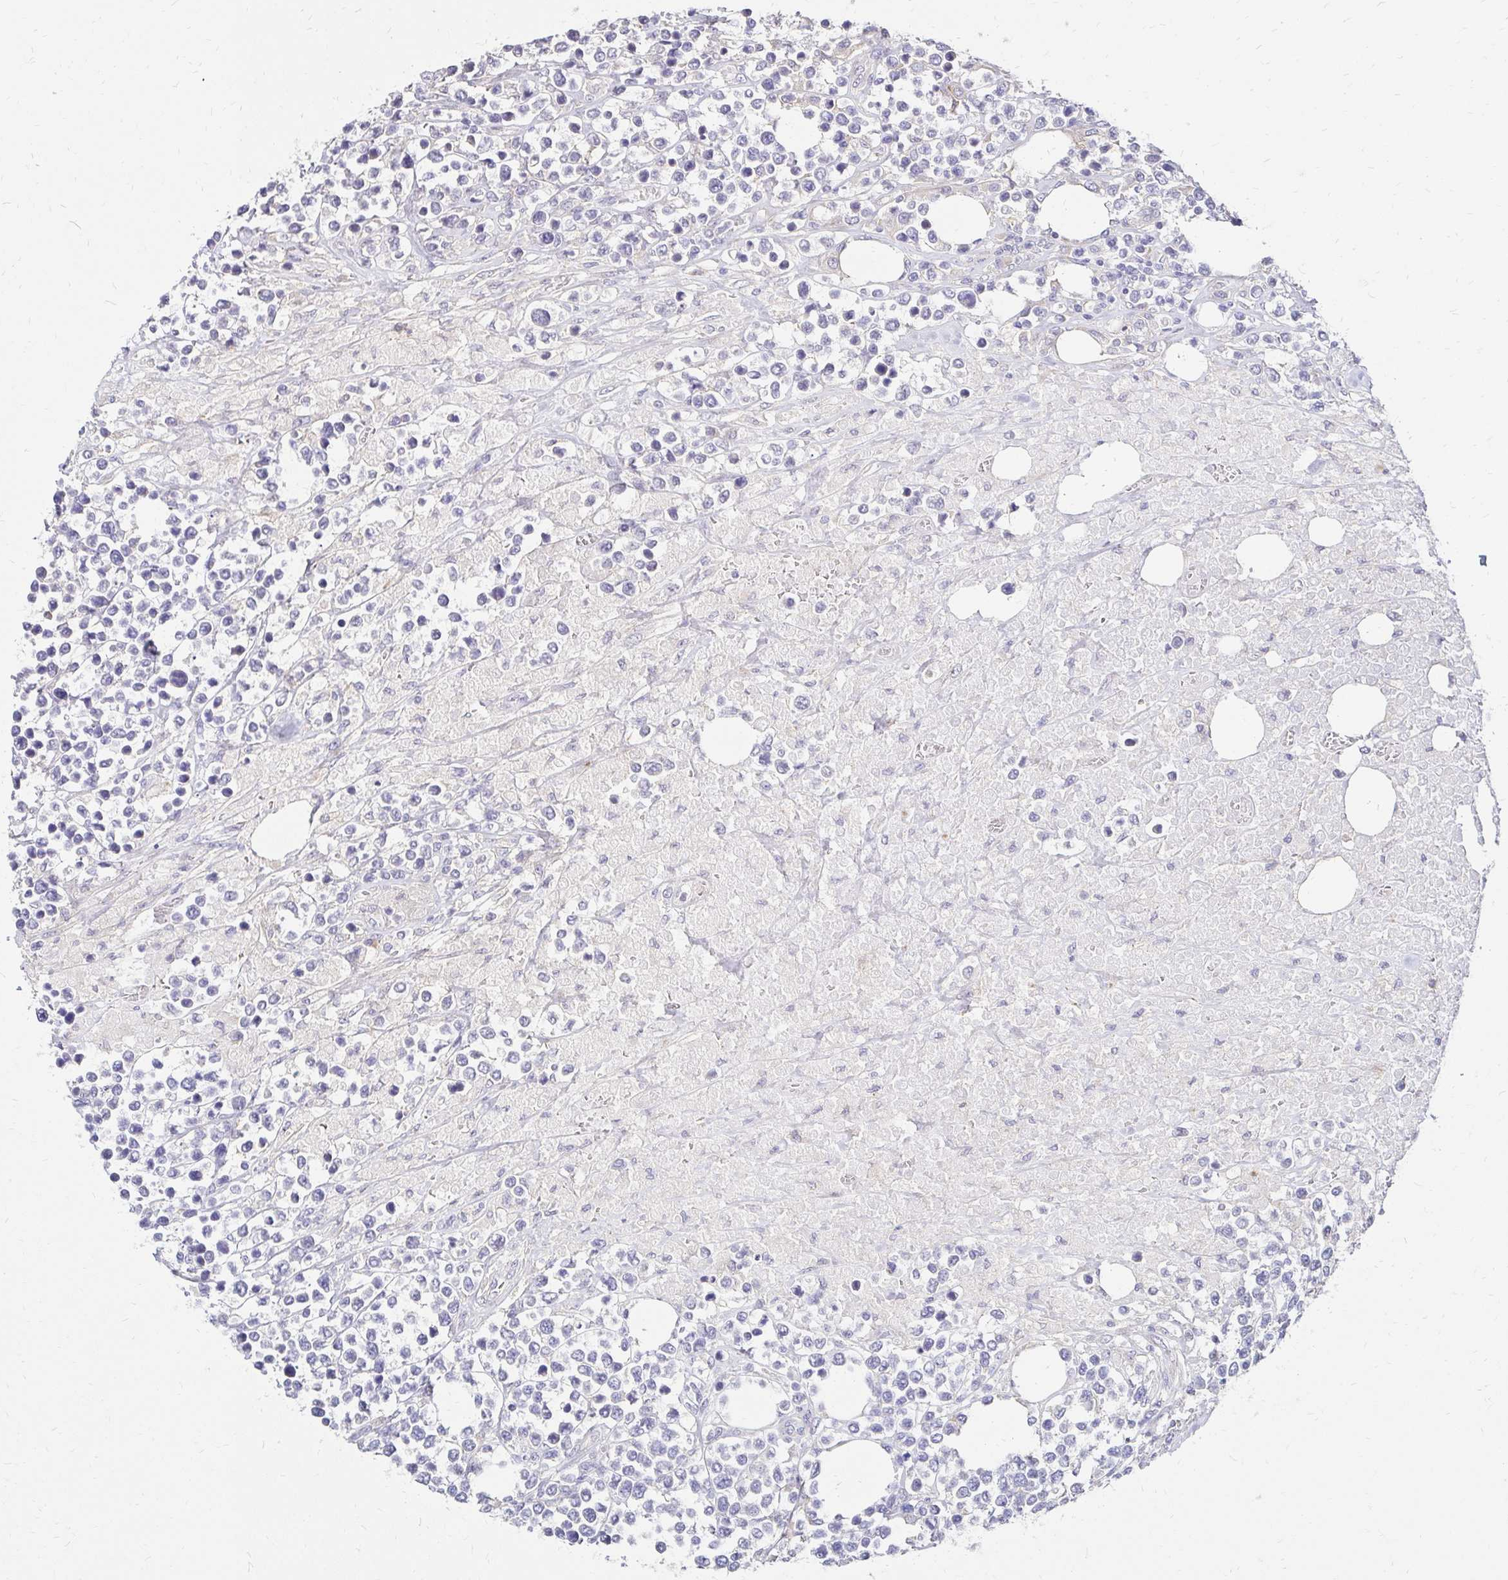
{"staining": {"intensity": "negative", "quantity": "none", "location": "none"}, "tissue": "lymphoma", "cell_type": "Tumor cells", "image_type": "cancer", "snomed": [{"axis": "morphology", "description": "Malignant lymphoma, non-Hodgkin's type, High grade"}, {"axis": "topography", "description": "Soft tissue"}], "caption": "Immunohistochemistry of lymphoma exhibits no expression in tumor cells. The staining was performed using DAB to visualize the protein expression in brown, while the nuclei were stained in blue with hematoxylin (Magnification: 20x).", "gene": "PRIMA1", "patient": {"sex": "female", "age": 56}}